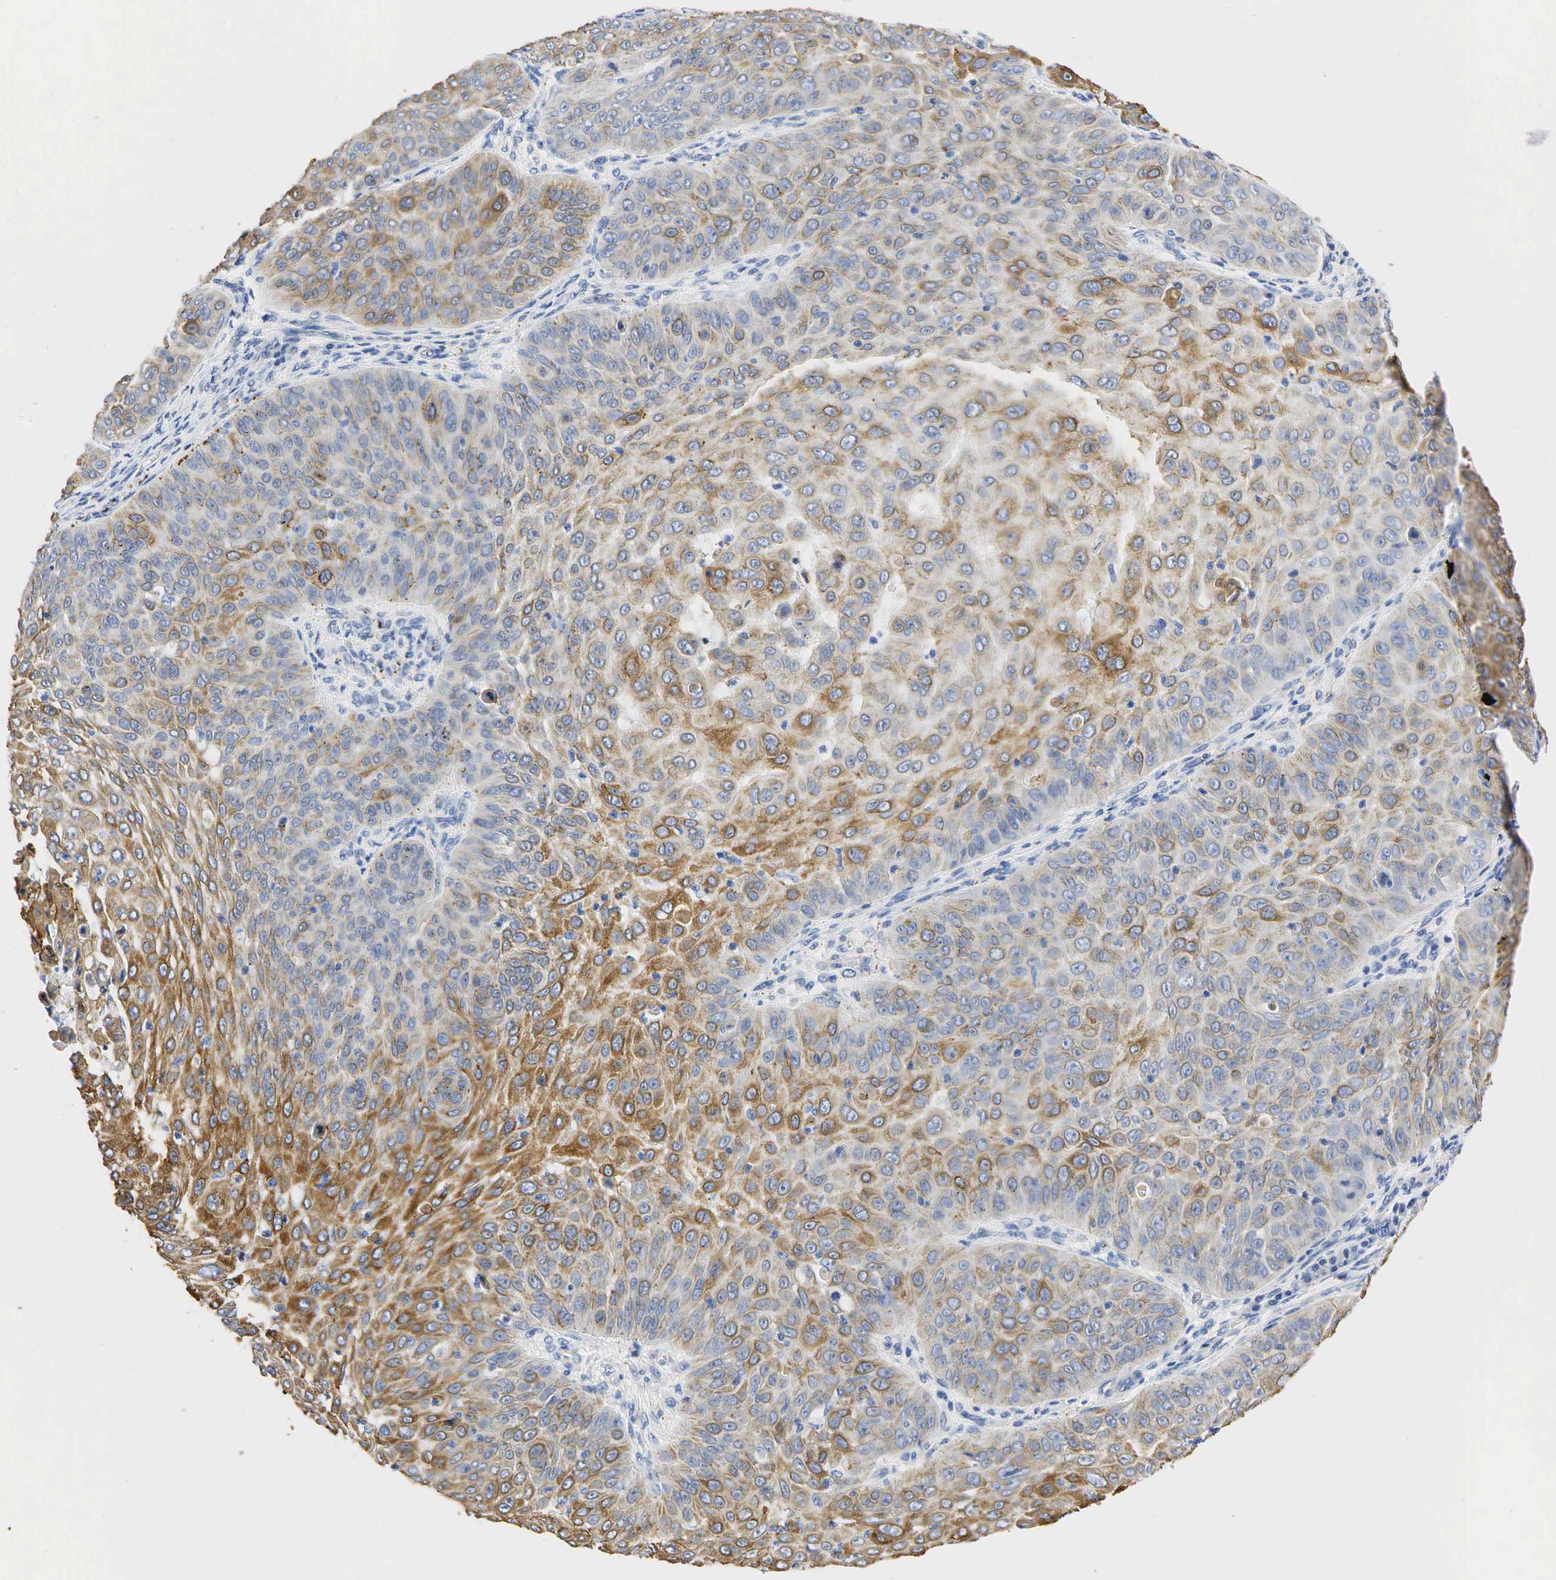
{"staining": {"intensity": "moderate", "quantity": "25%-75%", "location": "cytoplasmic/membranous"}, "tissue": "skin cancer", "cell_type": "Tumor cells", "image_type": "cancer", "snomed": [{"axis": "morphology", "description": "Squamous cell carcinoma, NOS"}, {"axis": "topography", "description": "Skin"}], "caption": "Approximately 25%-75% of tumor cells in squamous cell carcinoma (skin) reveal moderate cytoplasmic/membranous protein staining as visualized by brown immunohistochemical staining.", "gene": "PGR", "patient": {"sex": "male", "age": 82}}